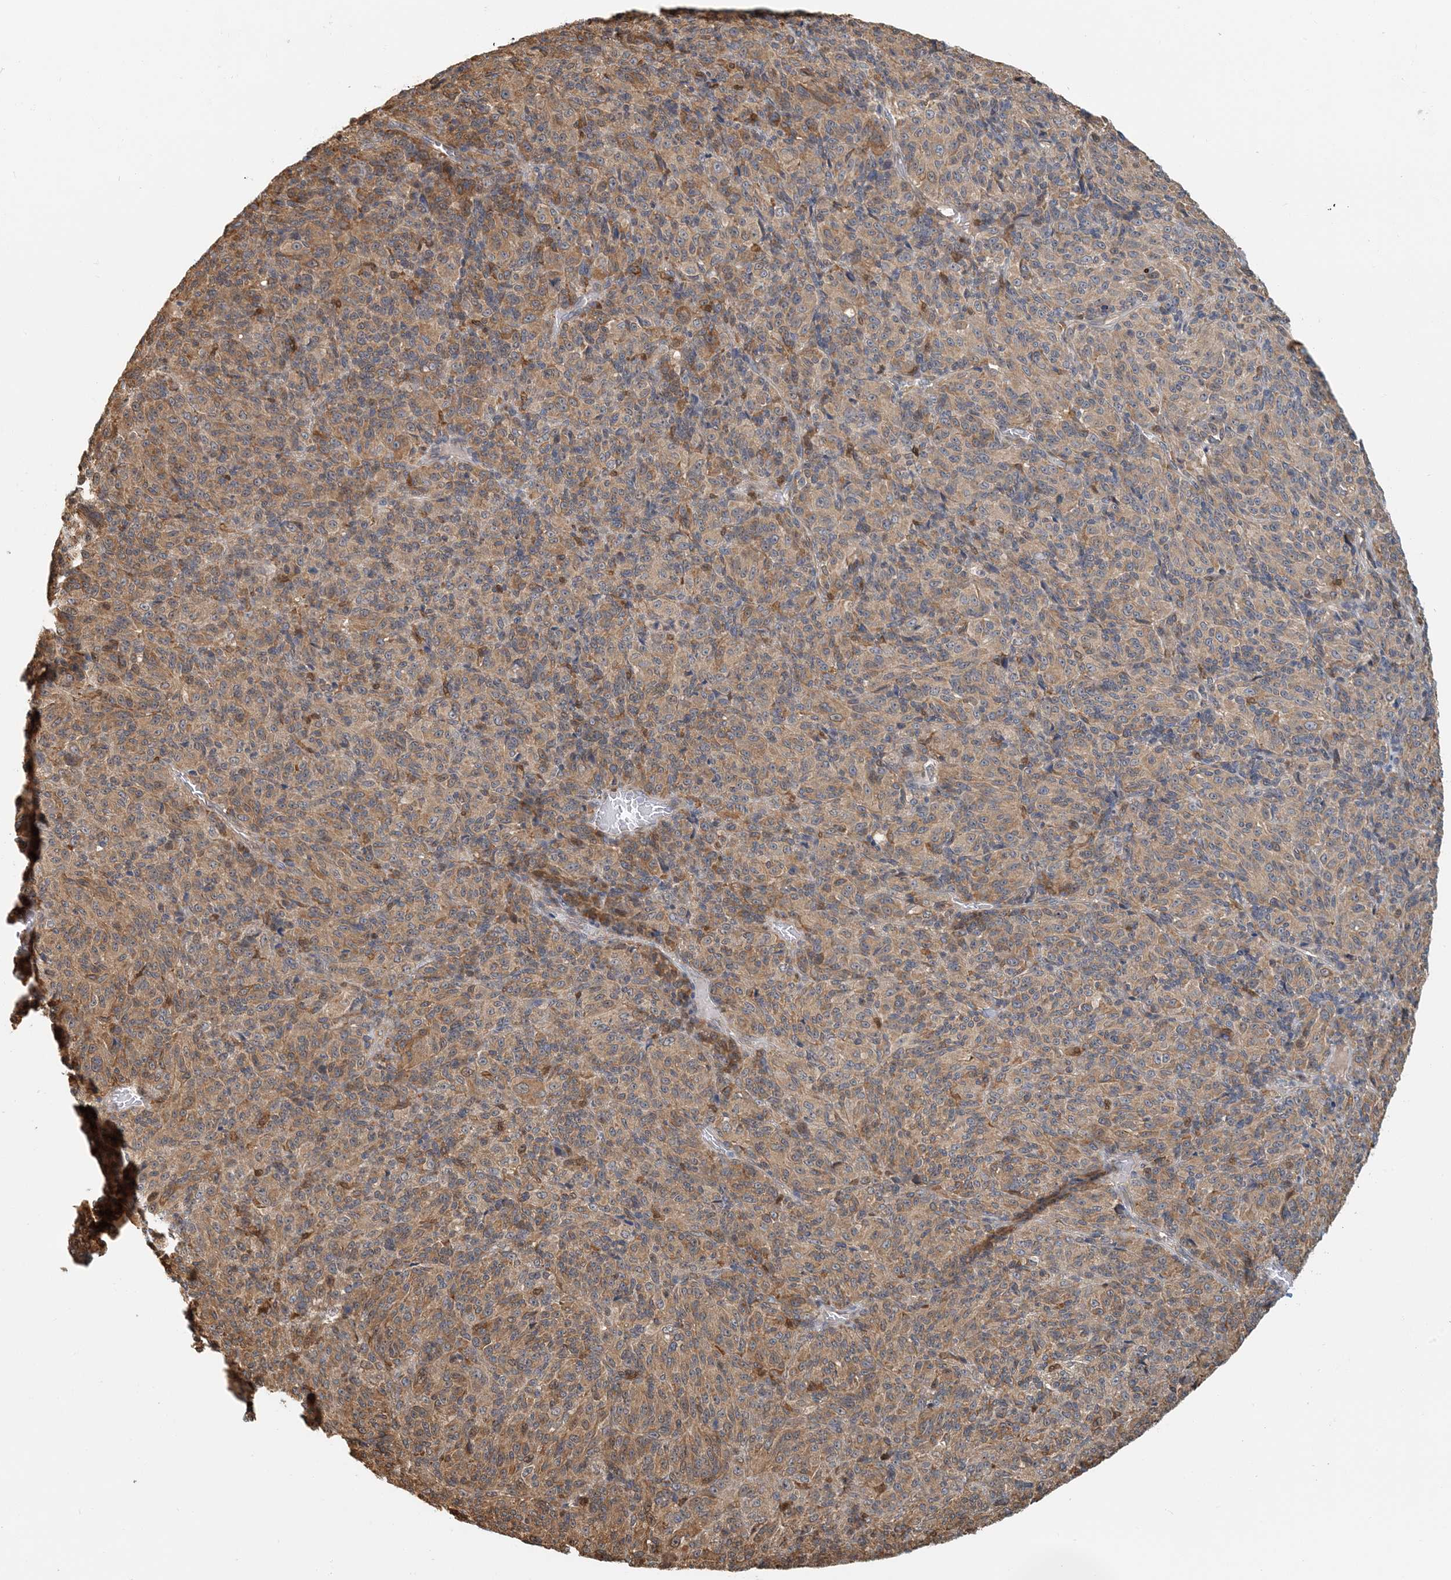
{"staining": {"intensity": "moderate", "quantity": ">75%", "location": "cytoplasmic/membranous"}, "tissue": "melanoma", "cell_type": "Tumor cells", "image_type": "cancer", "snomed": [{"axis": "morphology", "description": "Malignant melanoma, Metastatic site"}, {"axis": "topography", "description": "Brain"}], "caption": "Immunohistochemical staining of malignant melanoma (metastatic site) shows moderate cytoplasmic/membranous protein positivity in approximately >75% of tumor cells.", "gene": "HNMT", "patient": {"sex": "female", "age": 56}}